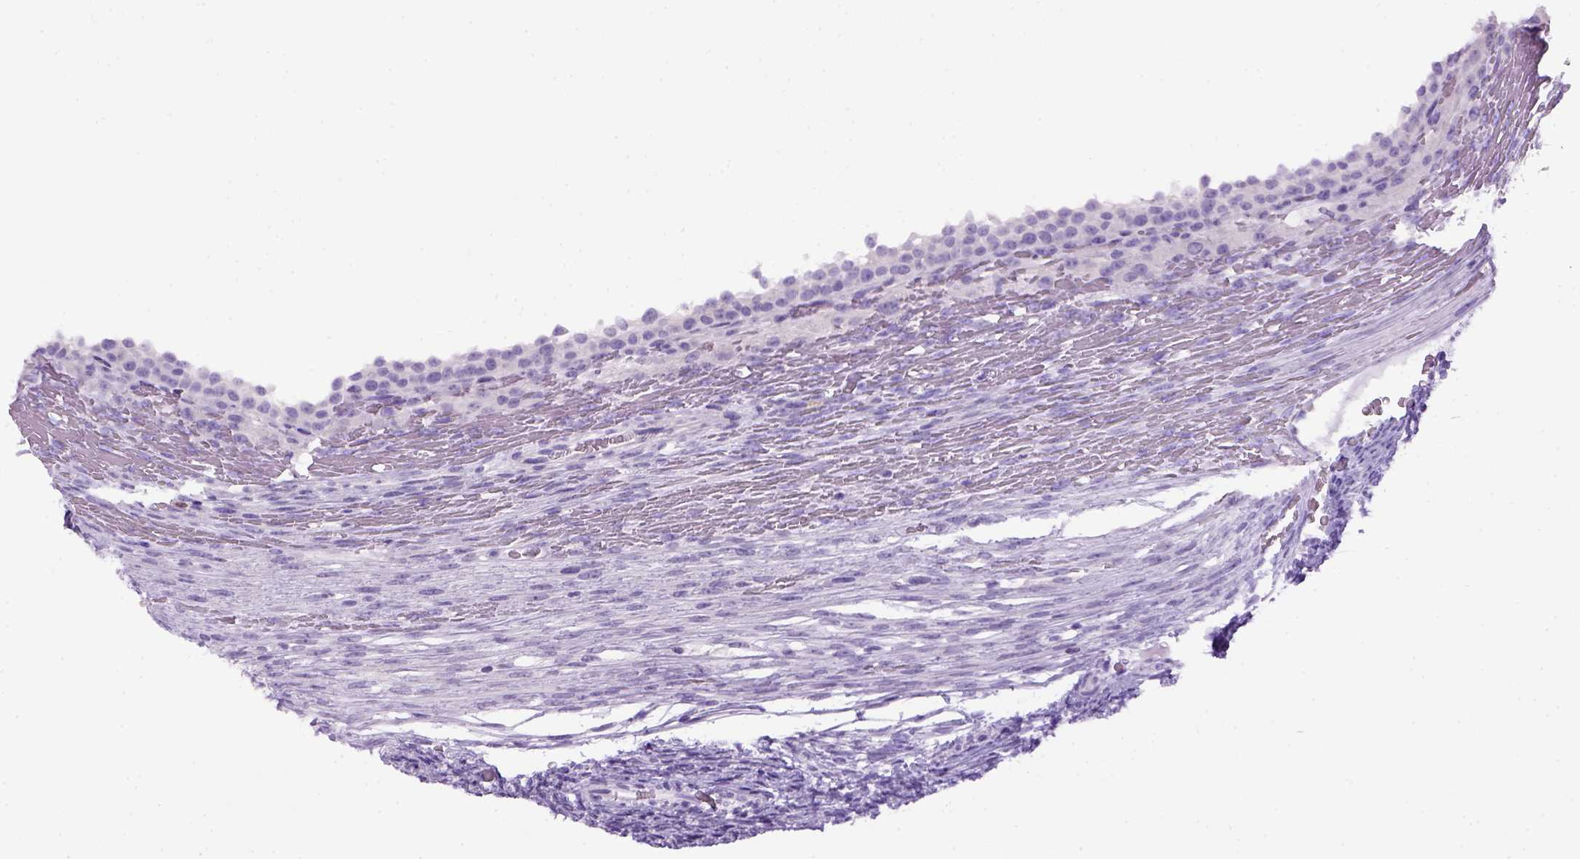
{"staining": {"intensity": "negative", "quantity": "none", "location": "none"}, "tissue": "ovary", "cell_type": "Follicle cells", "image_type": "normal", "snomed": [{"axis": "morphology", "description": "Normal tissue, NOS"}, {"axis": "topography", "description": "Ovary"}], "caption": "The image reveals no significant positivity in follicle cells of ovary. (Immunohistochemistry (ihc), brightfield microscopy, high magnification).", "gene": "SGCG", "patient": {"sex": "female", "age": 34}}